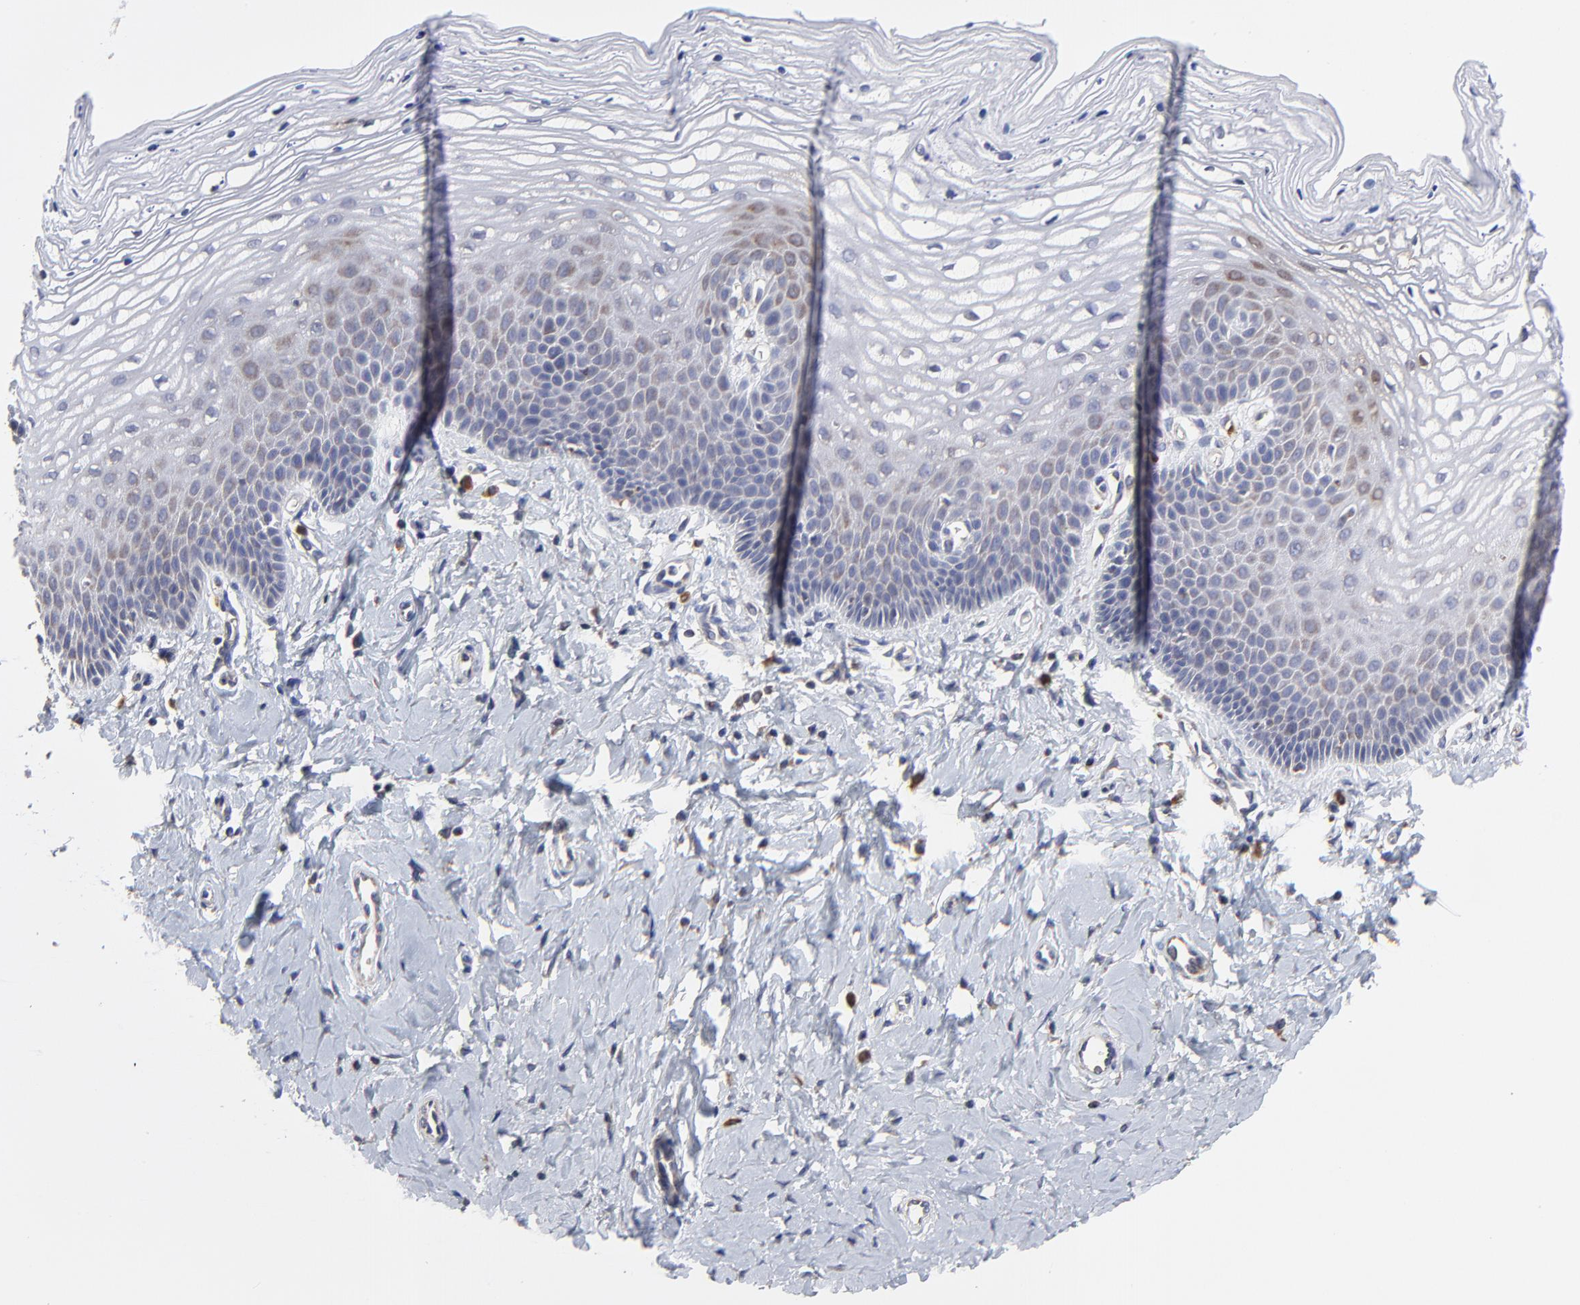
{"staining": {"intensity": "negative", "quantity": "none", "location": "none"}, "tissue": "vagina", "cell_type": "Squamous epithelial cells", "image_type": "normal", "snomed": [{"axis": "morphology", "description": "Normal tissue, NOS"}, {"axis": "topography", "description": "Vagina"}], "caption": "Normal vagina was stained to show a protein in brown. There is no significant staining in squamous epithelial cells. (DAB (3,3'-diaminobenzidine) IHC with hematoxylin counter stain).", "gene": "ZNF550", "patient": {"sex": "female", "age": 68}}